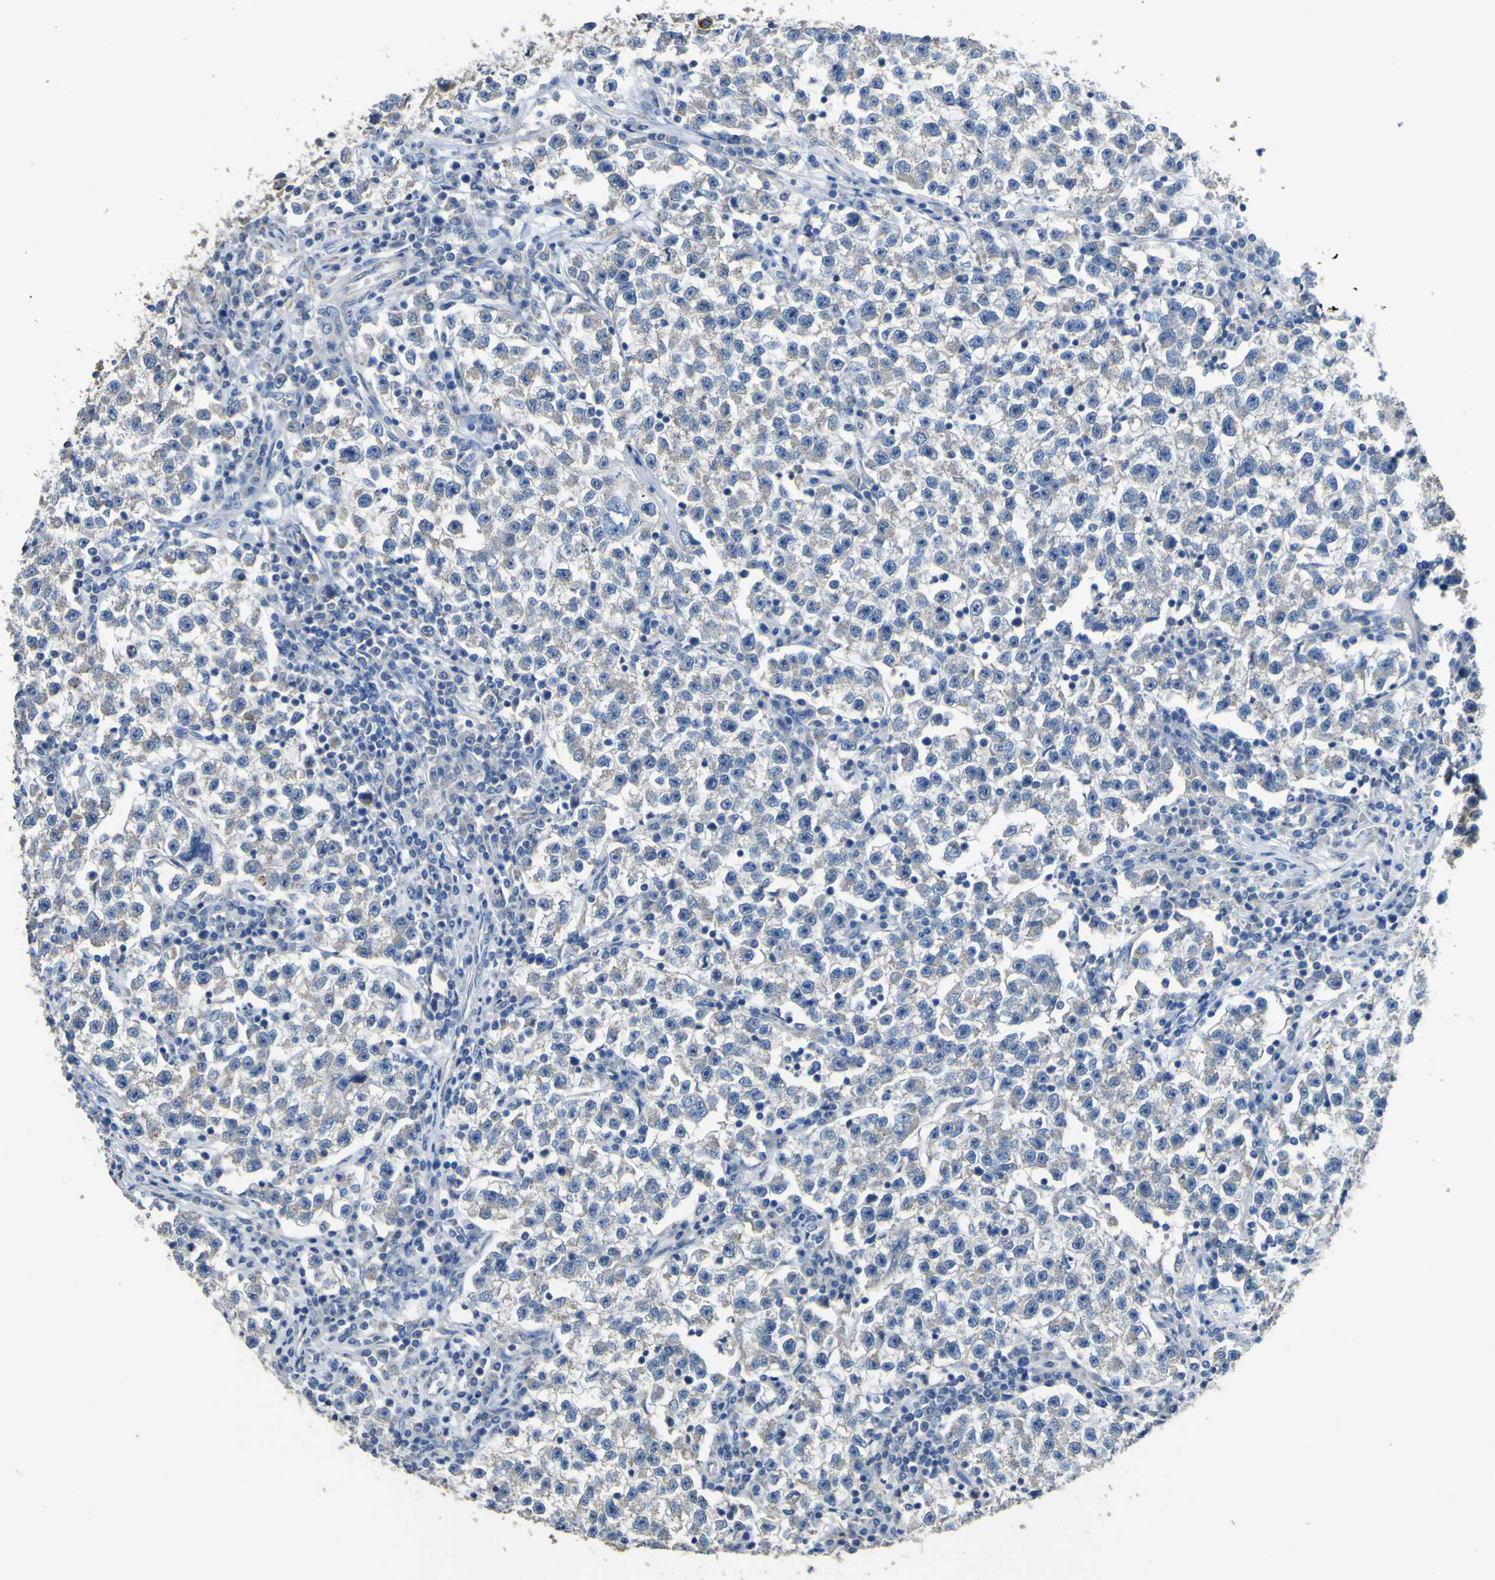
{"staining": {"intensity": "weak", "quantity": "25%-75%", "location": "cytoplasmic/membranous"}, "tissue": "testis cancer", "cell_type": "Tumor cells", "image_type": "cancer", "snomed": [{"axis": "morphology", "description": "Seminoma, NOS"}, {"axis": "topography", "description": "Testis"}], "caption": "Seminoma (testis) tissue exhibits weak cytoplasmic/membranous expression in approximately 25%-75% of tumor cells", "gene": "ALDH18A1", "patient": {"sex": "male", "age": 22}}